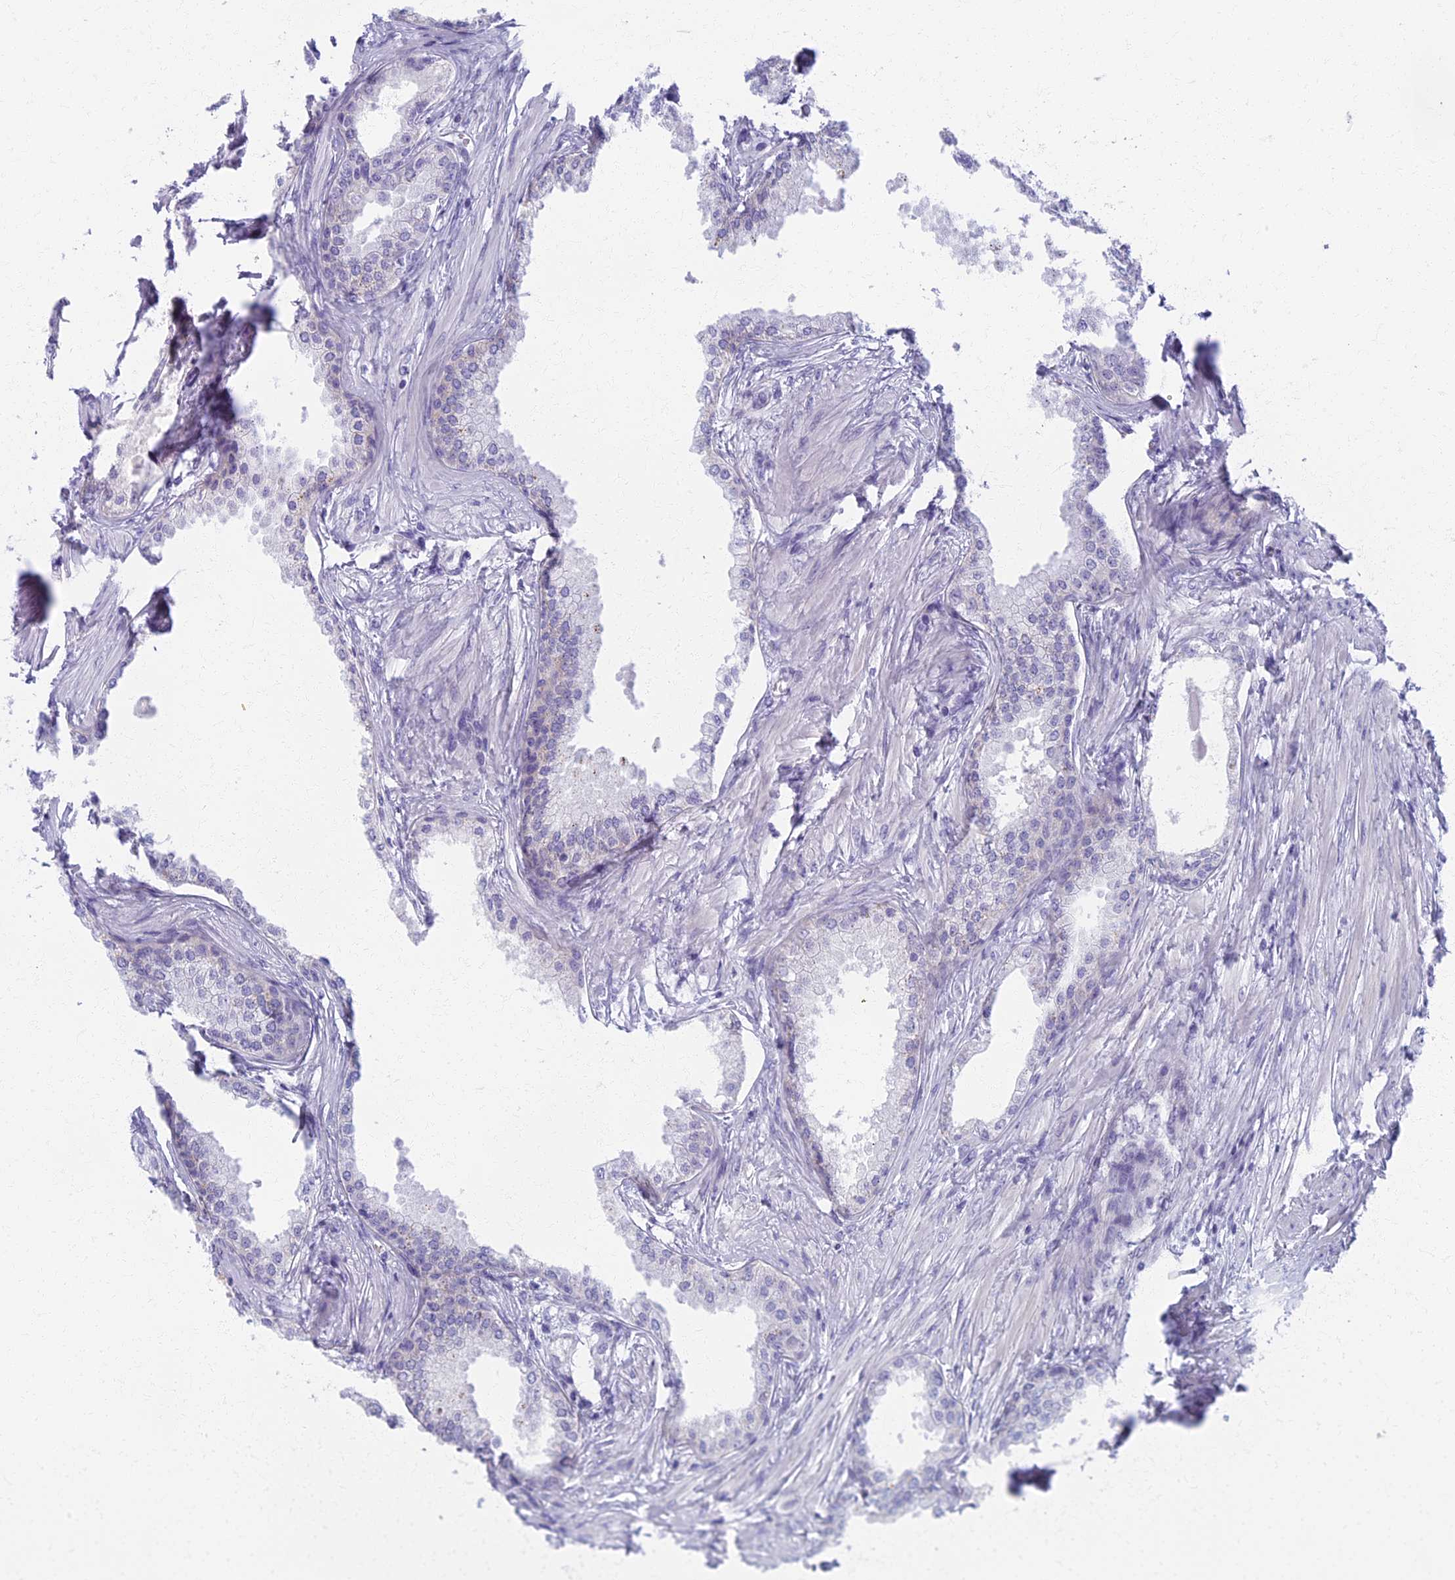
{"staining": {"intensity": "negative", "quantity": "none", "location": "none"}, "tissue": "prostate cancer", "cell_type": "Tumor cells", "image_type": "cancer", "snomed": [{"axis": "morphology", "description": "Adenocarcinoma, High grade"}, {"axis": "topography", "description": "Prostate"}], "caption": "Tumor cells show no significant expression in prostate cancer.", "gene": "AP4E1", "patient": {"sex": "male", "age": 59}}